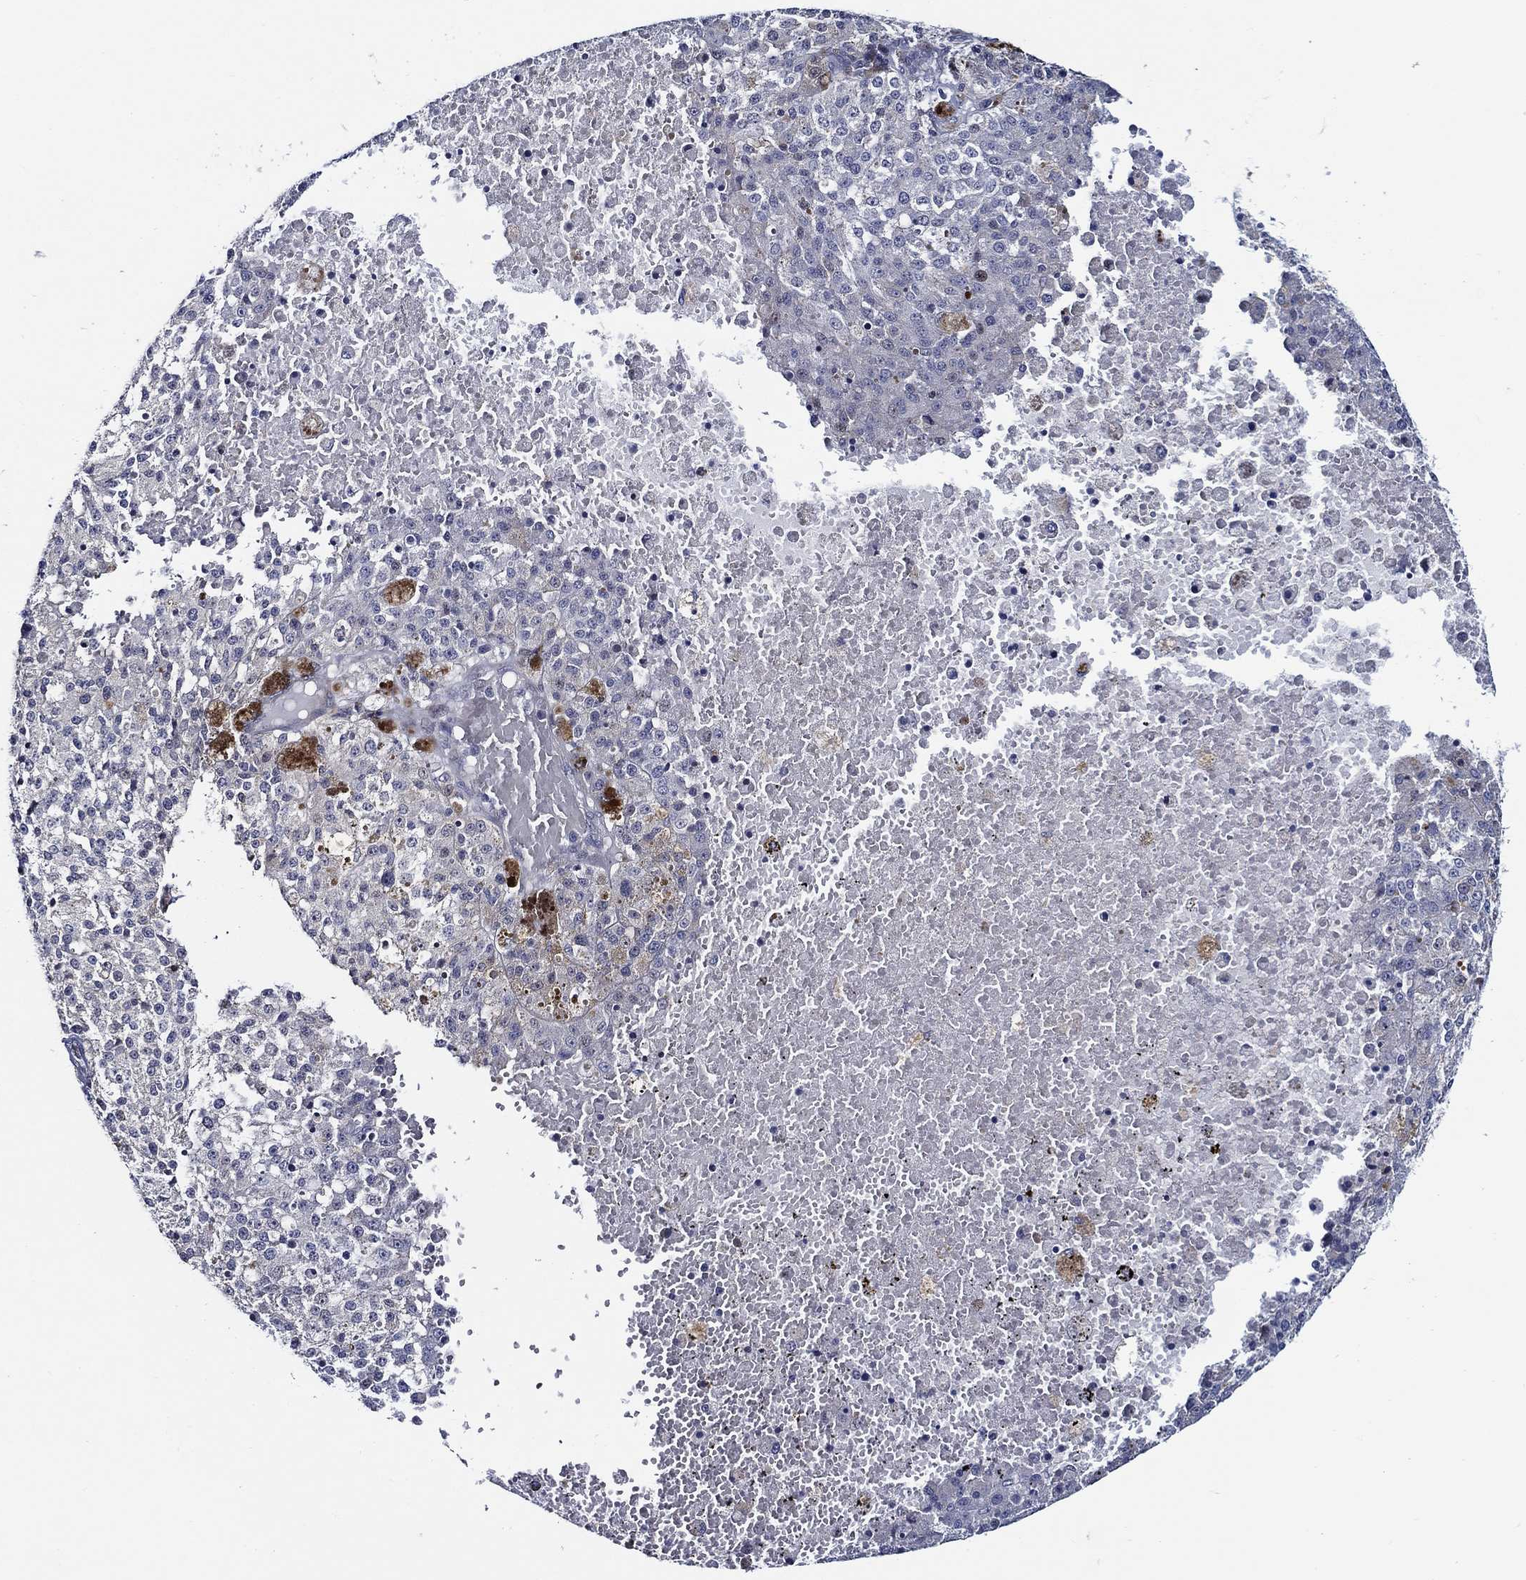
{"staining": {"intensity": "negative", "quantity": "none", "location": "none"}, "tissue": "melanoma", "cell_type": "Tumor cells", "image_type": "cancer", "snomed": [{"axis": "morphology", "description": "Malignant melanoma, Metastatic site"}, {"axis": "topography", "description": "Lymph node"}], "caption": "Immunohistochemistry image of neoplastic tissue: malignant melanoma (metastatic site) stained with DAB shows no significant protein expression in tumor cells.", "gene": "C8orf48", "patient": {"sex": "female", "age": 64}}